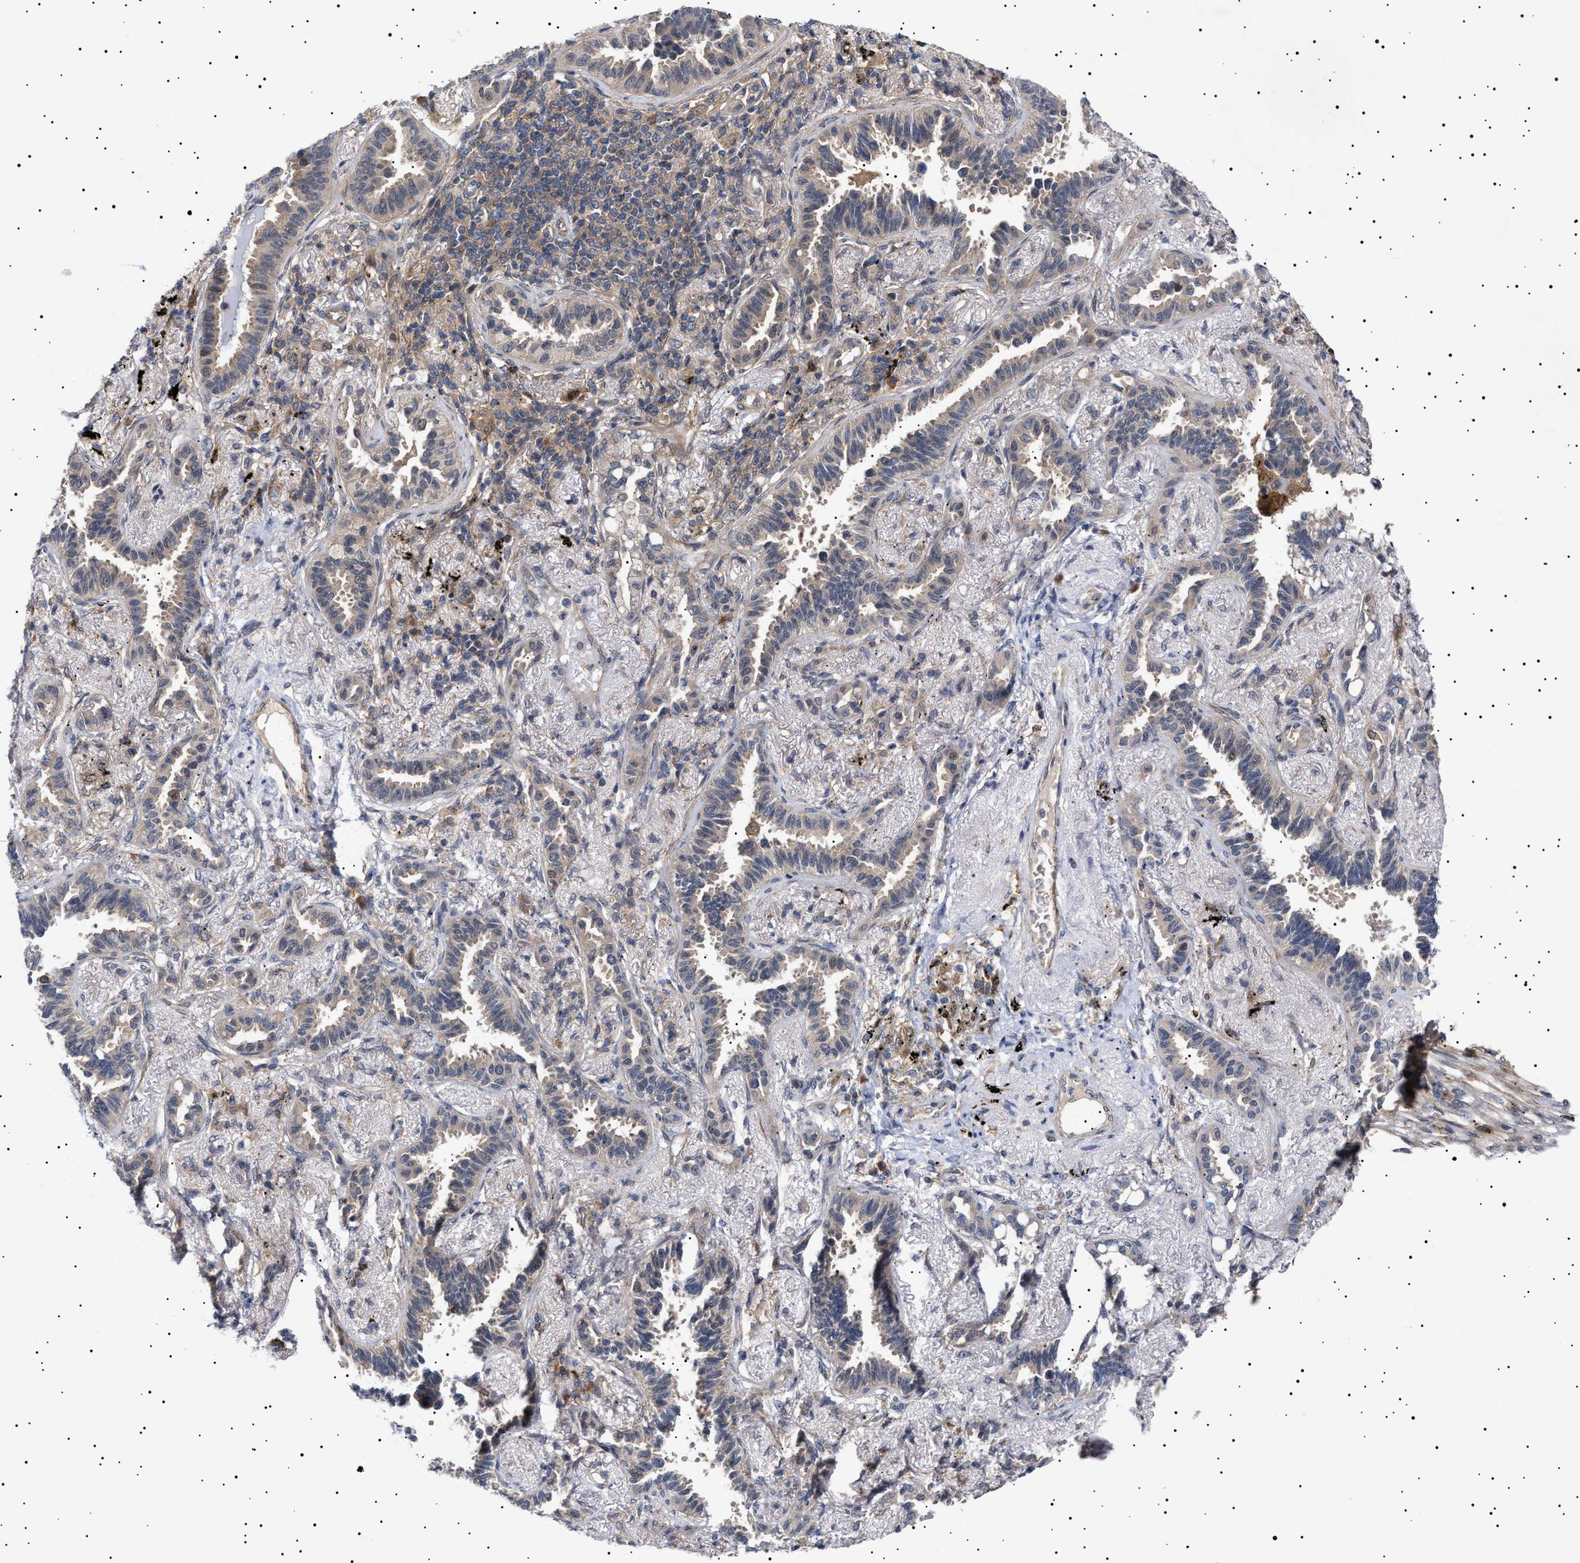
{"staining": {"intensity": "negative", "quantity": "none", "location": "none"}, "tissue": "lung cancer", "cell_type": "Tumor cells", "image_type": "cancer", "snomed": [{"axis": "morphology", "description": "Adenocarcinoma, NOS"}, {"axis": "topography", "description": "Lung"}], "caption": "This is a photomicrograph of immunohistochemistry staining of lung adenocarcinoma, which shows no positivity in tumor cells.", "gene": "NPLOC4", "patient": {"sex": "male", "age": 59}}